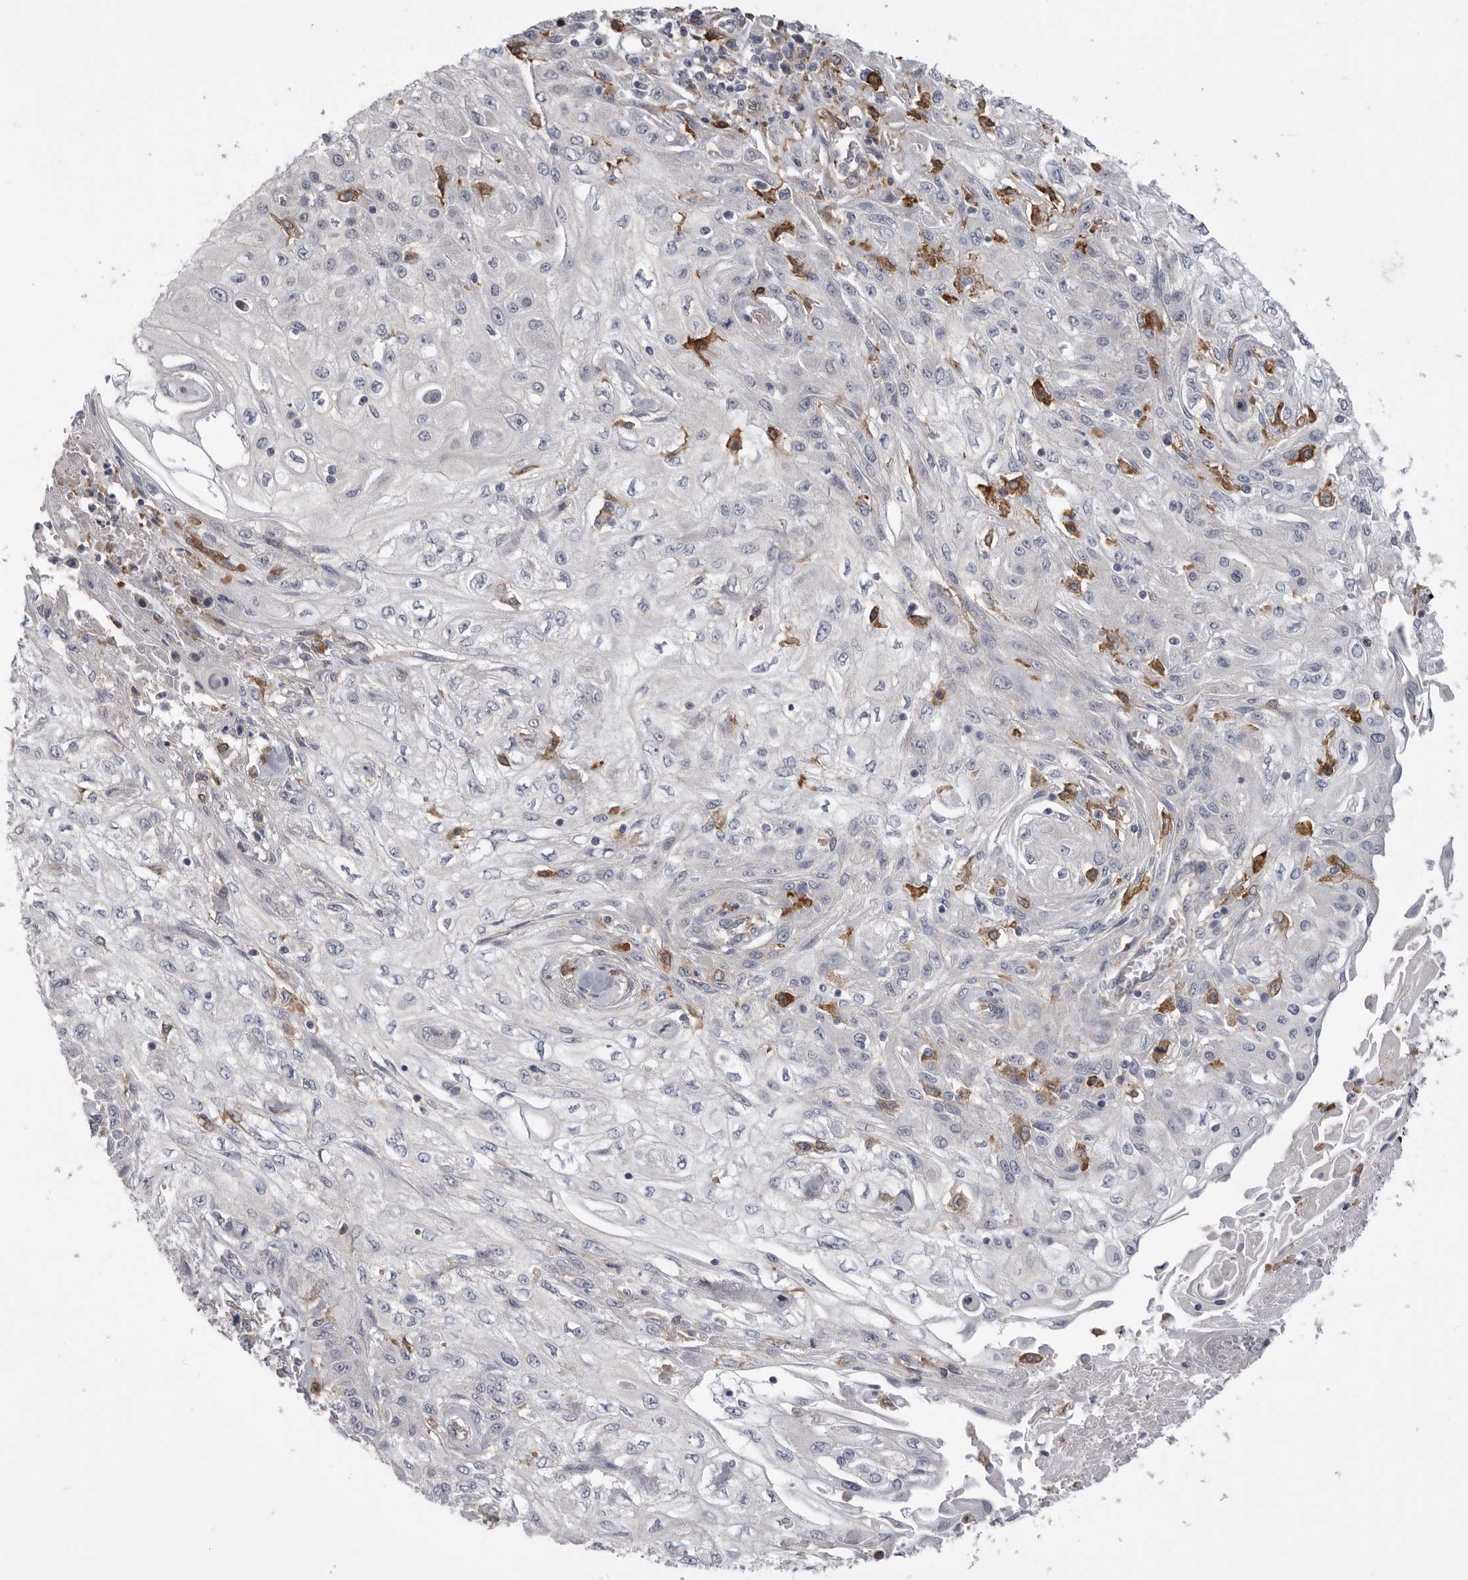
{"staining": {"intensity": "negative", "quantity": "none", "location": "none"}, "tissue": "skin cancer", "cell_type": "Tumor cells", "image_type": "cancer", "snomed": [{"axis": "morphology", "description": "Squamous cell carcinoma, NOS"}, {"axis": "morphology", "description": "Squamous cell carcinoma, metastatic, NOS"}, {"axis": "topography", "description": "Skin"}, {"axis": "topography", "description": "Lymph node"}], "caption": "The histopathology image demonstrates no significant positivity in tumor cells of skin cancer.", "gene": "SIGLEC10", "patient": {"sex": "male", "age": 75}}